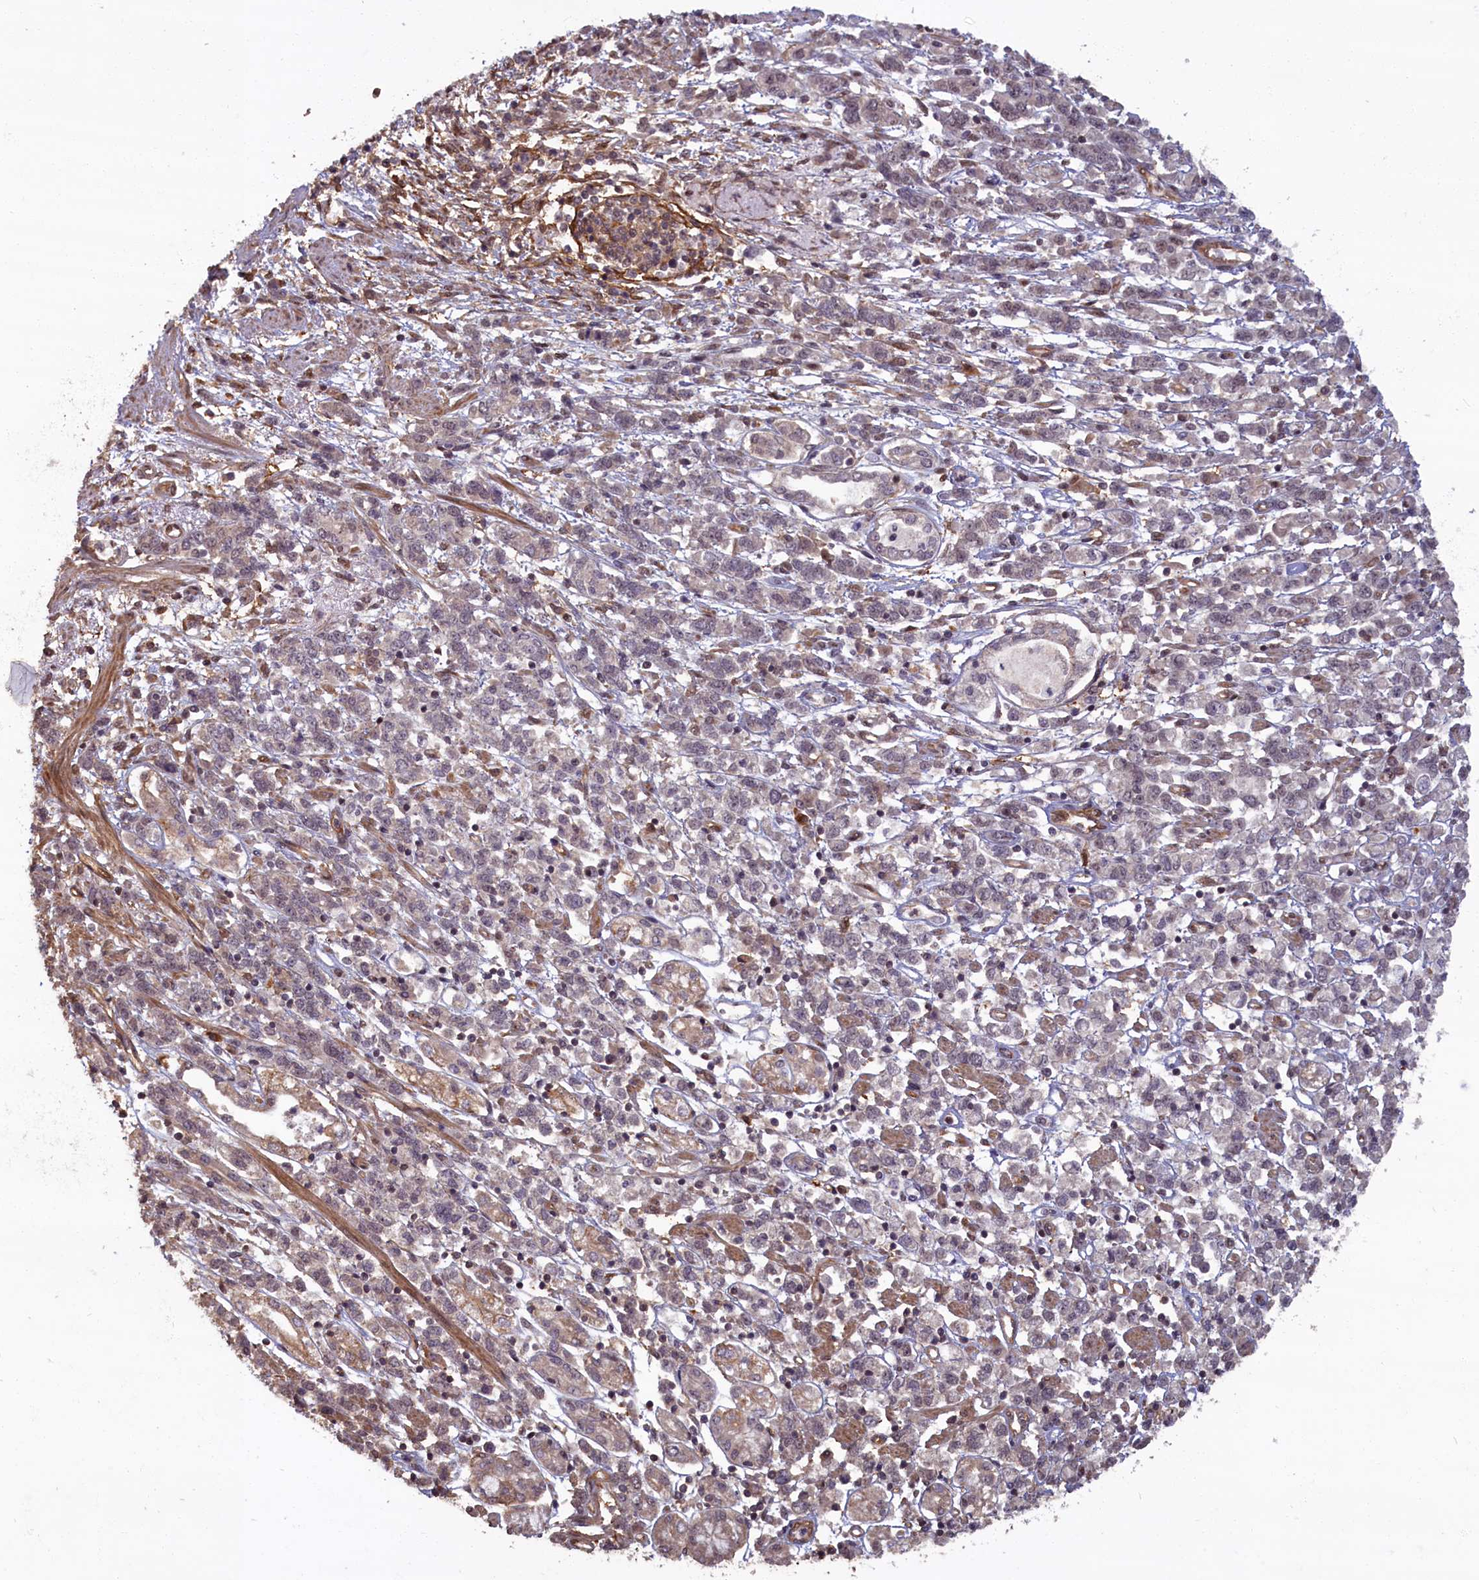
{"staining": {"intensity": "weak", "quantity": "<25%", "location": "cytoplasmic/membranous"}, "tissue": "stomach cancer", "cell_type": "Tumor cells", "image_type": "cancer", "snomed": [{"axis": "morphology", "description": "Adenocarcinoma, NOS"}, {"axis": "topography", "description": "Stomach"}], "caption": "The IHC photomicrograph has no significant positivity in tumor cells of adenocarcinoma (stomach) tissue.", "gene": "HIF3A", "patient": {"sex": "female", "age": 76}}